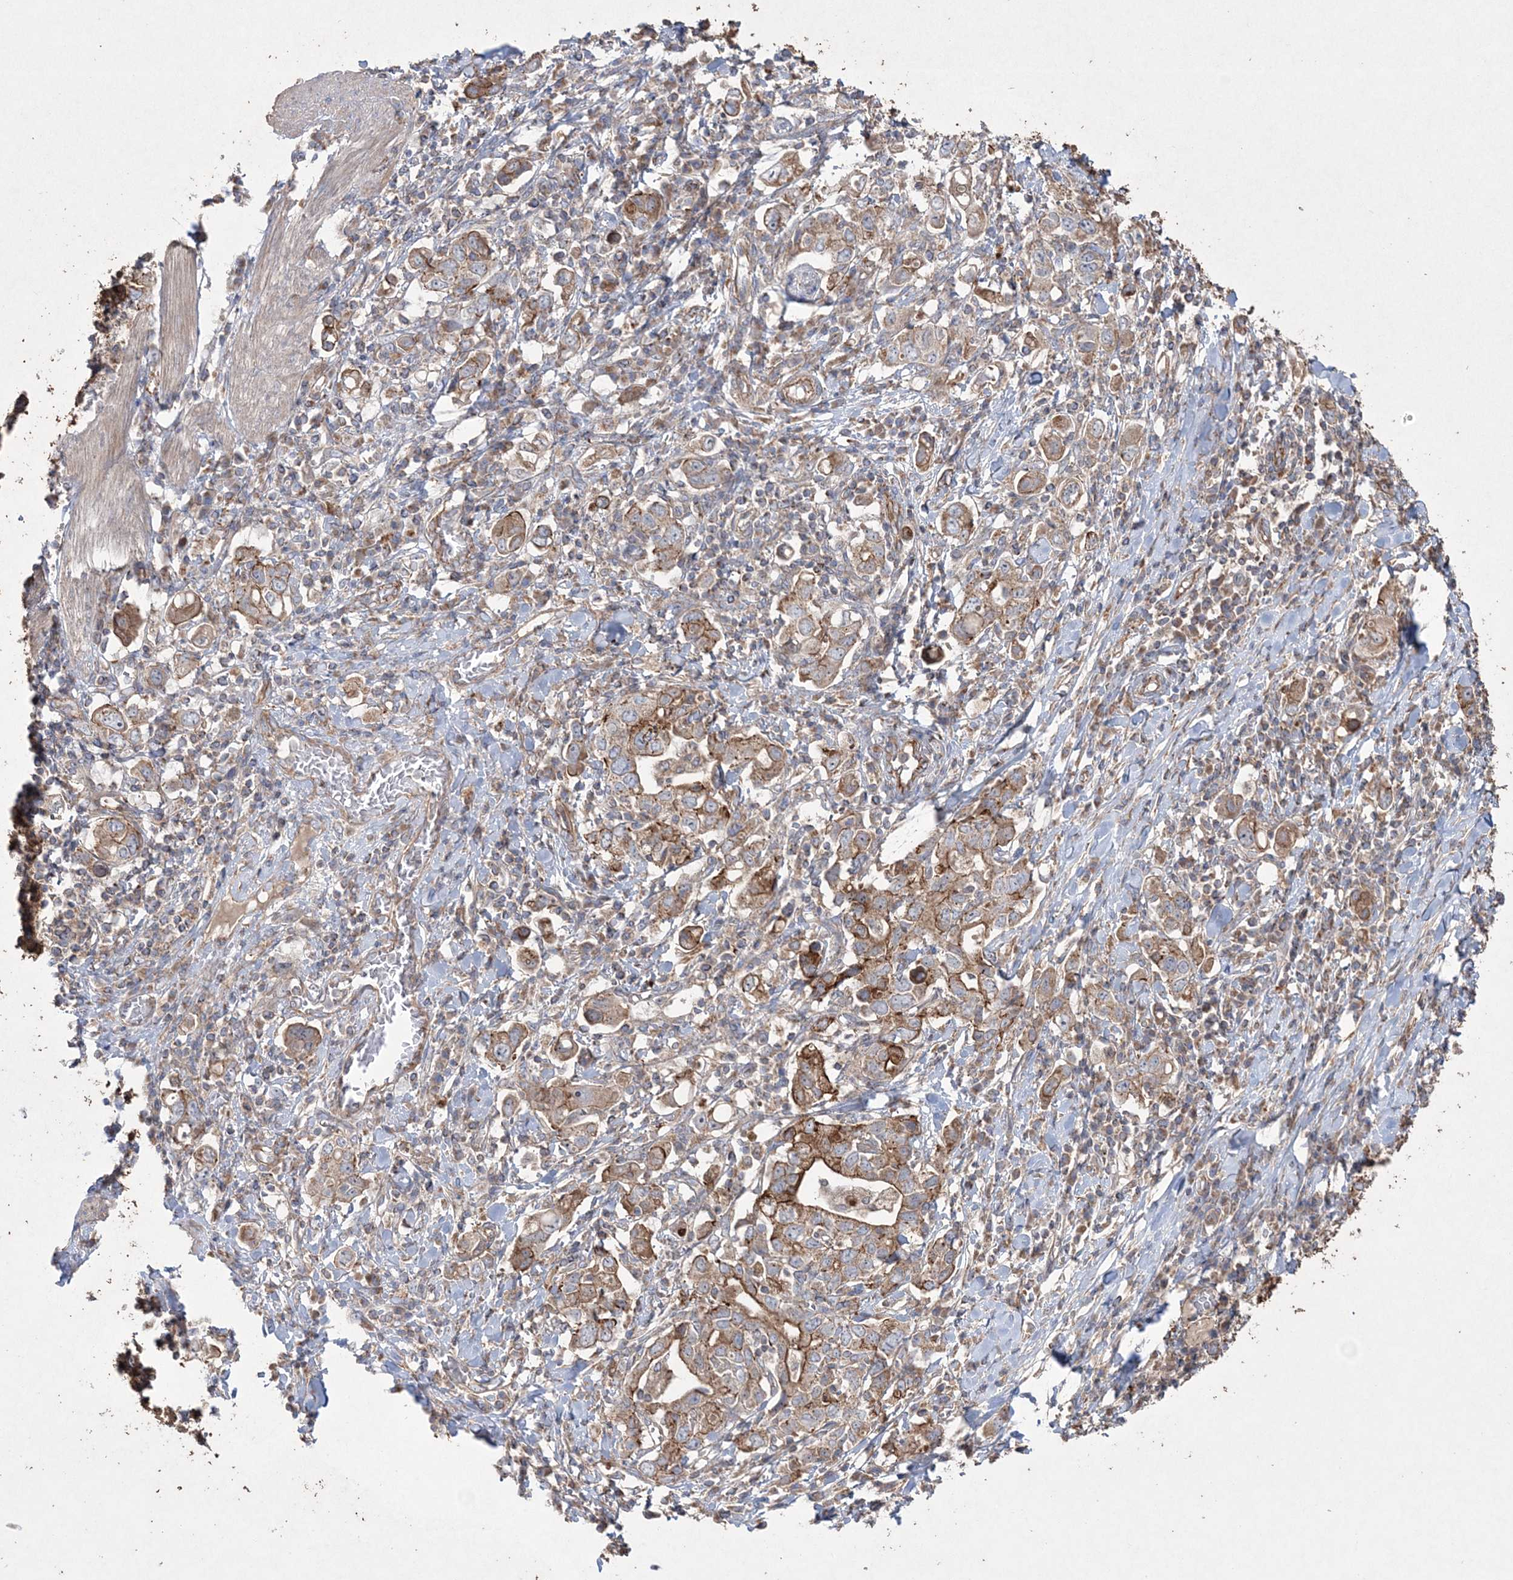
{"staining": {"intensity": "strong", "quantity": "25%-75%", "location": "cytoplasmic/membranous"}, "tissue": "stomach cancer", "cell_type": "Tumor cells", "image_type": "cancer", "snomed": [{"axis": "morphology", "description": "Adenocarcinoma, NOS"}, {"axis": "topography", "description": "Stomach, upper"}], "caption": "Immunohistochemical staining of adenocarcinoma (stomach) demonstrates strong cytoplasmic/membranous protein positivity in approximately 25%-75% of tumor cells.", "gene": "TTC7A", "patient": {"sex": "male", "age": 62}}